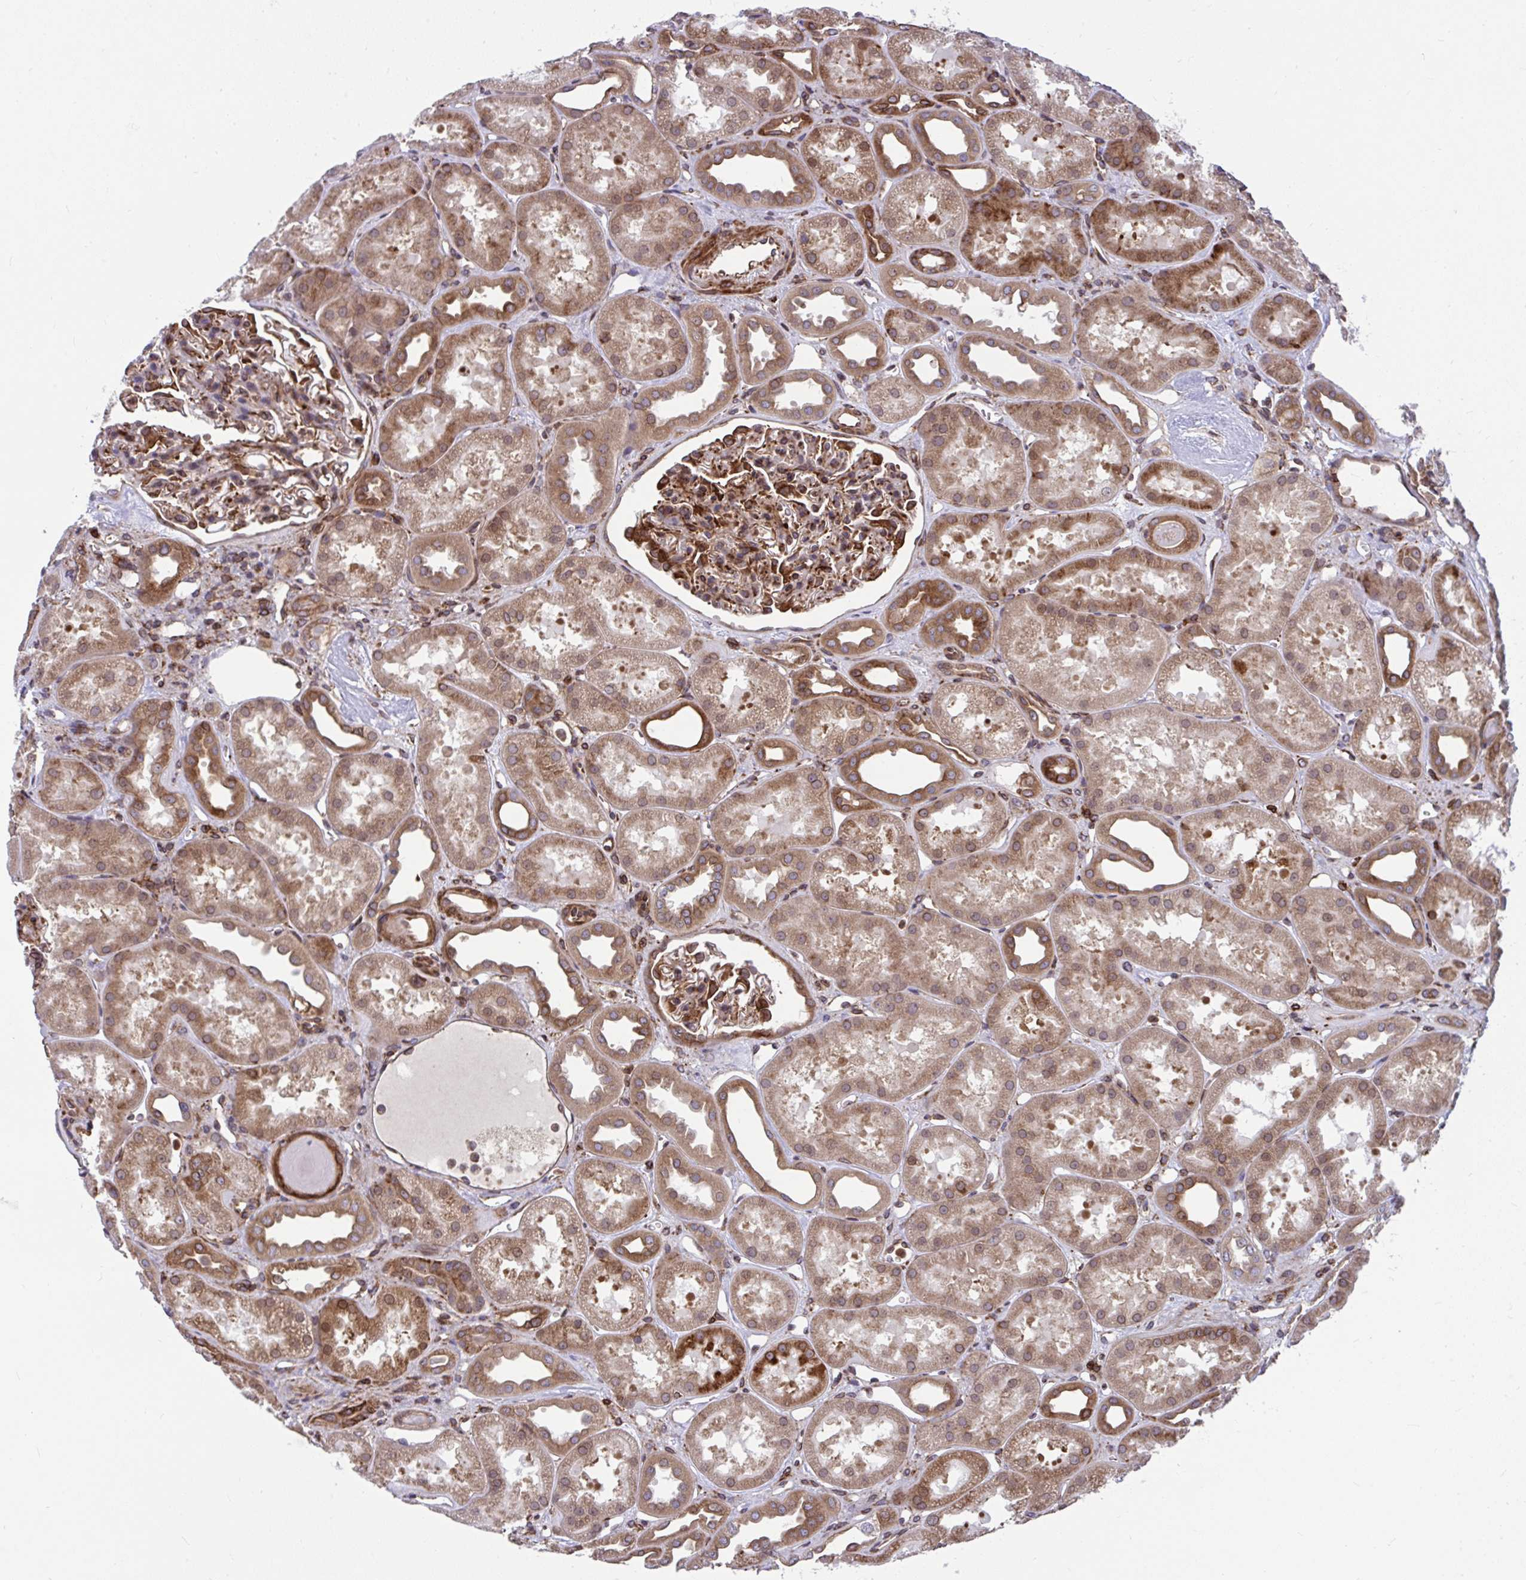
{"staining": {"intensity": "moderate", "quantity": "25%-75%", "location": "cytoplasmic/membranous"}, "tissue": "kidney", "cell_type": "Cells in glomeruli", "image_type": "normal", "snomed": [{"axis": "morphology", "description": "Normal tissue, NOS"}, {"axis": "topography", "description": "Kidney"}], "caption": "Cells in glomeruli reveal moderate cytoplasmic/membranous positivity in approximately 25%-75% of cells in unremarkable kidney. The staining was performed using DAB, with brown indicating positive protein expression. Nuclei are stained blue with hematoxylin.", "gene": "STIM2", "patient": {"sex": "male", "age": 61}}